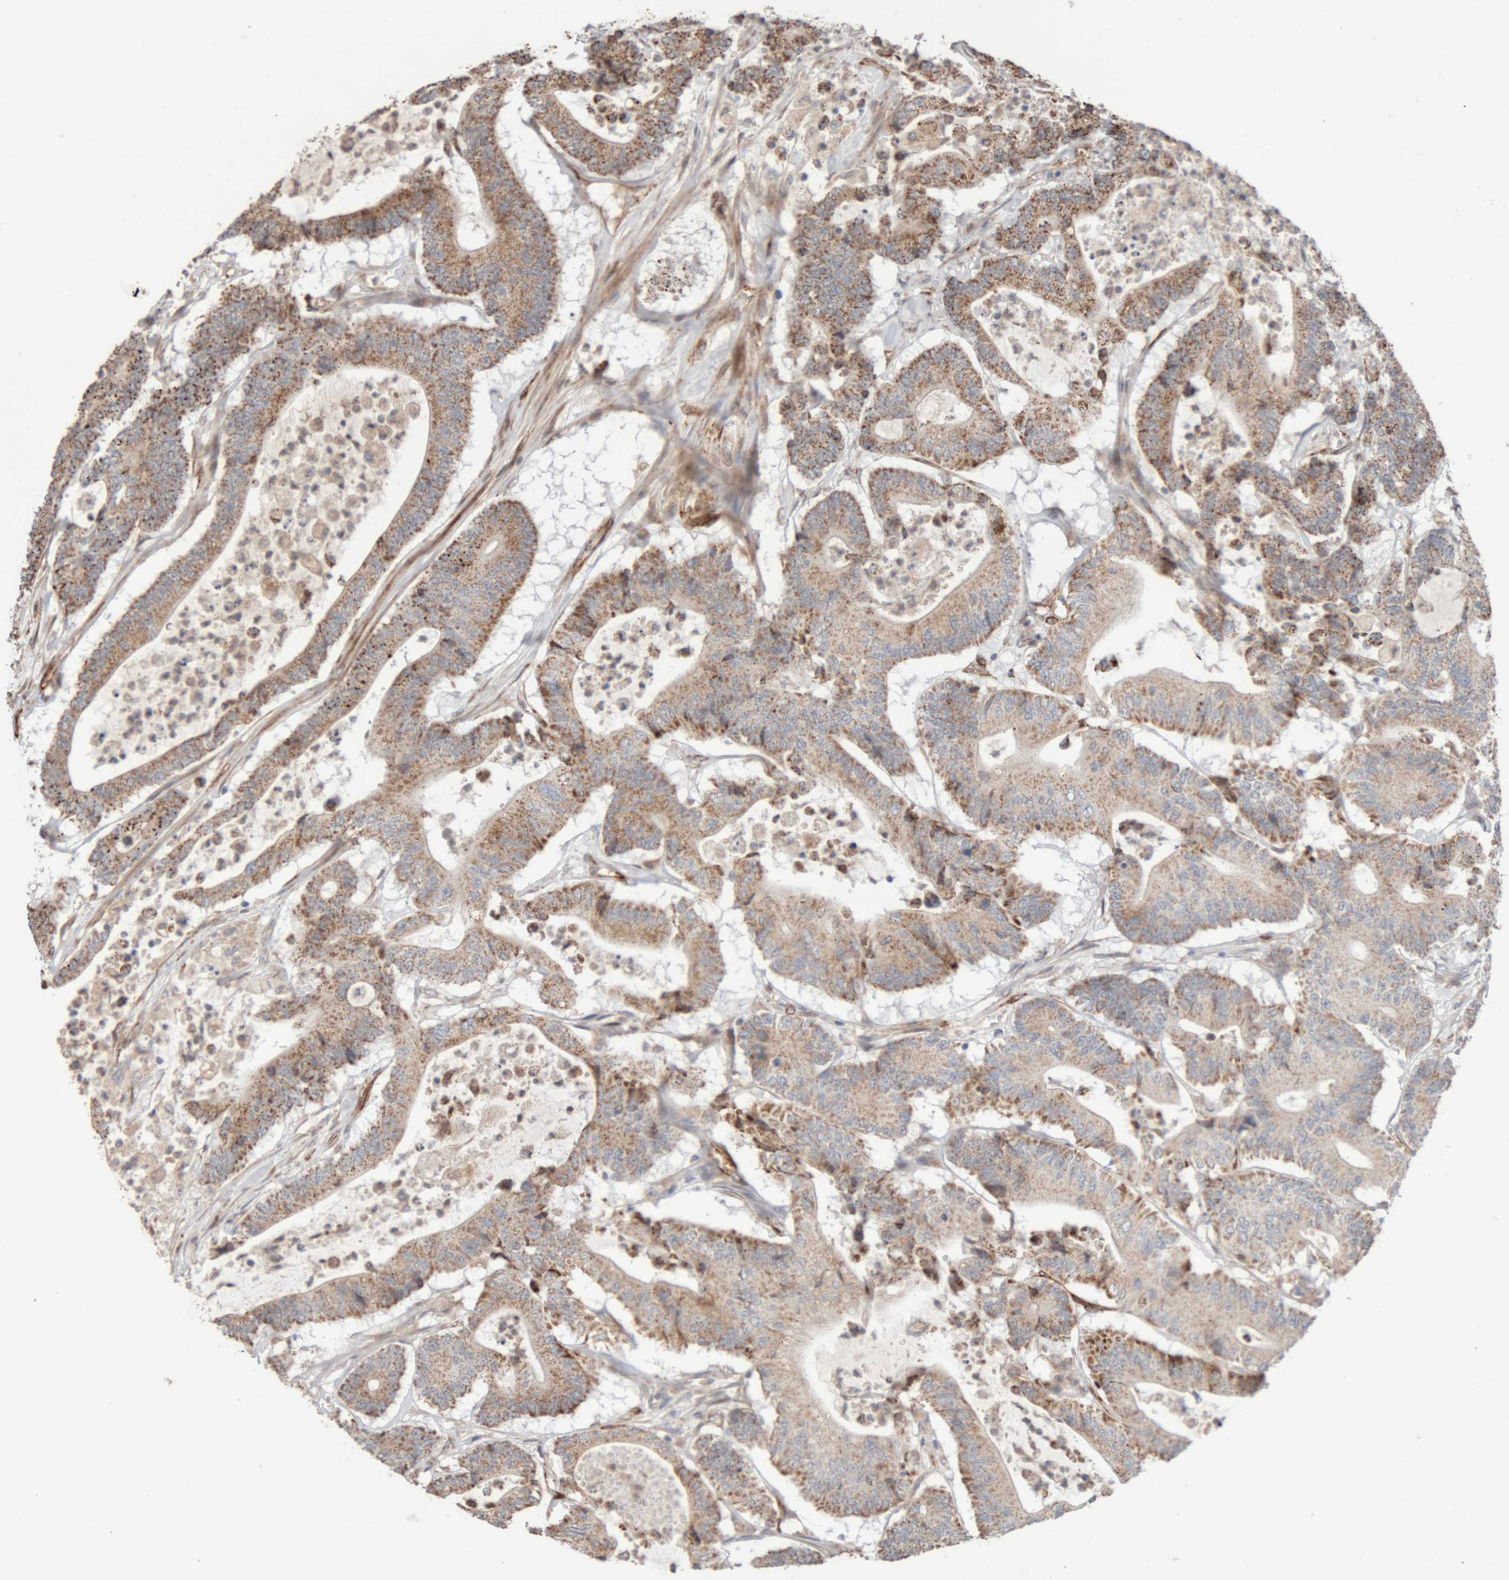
{"staining": {"intensity": "moderate", "quantity": ">75%", "location": "cytoplasmic/membranous"}, "tissue": "colorectal cancer", "cell_type": "Tumor cells", "image_type": "cancer", "snomed": [{"axis": "morphology", "description": "Adenocarcinoma, NOS"}, {"axis": "topography", "description": "Colon"}], "caption": "Immunohistochemical staining of human colorectal cancer demonstrates medium levels of moderate cytoplasmic/membranous protein staining in about >75% of tumor cells.", "gene": "RAB32", "patient": {"sex": "female", "age": 84}}